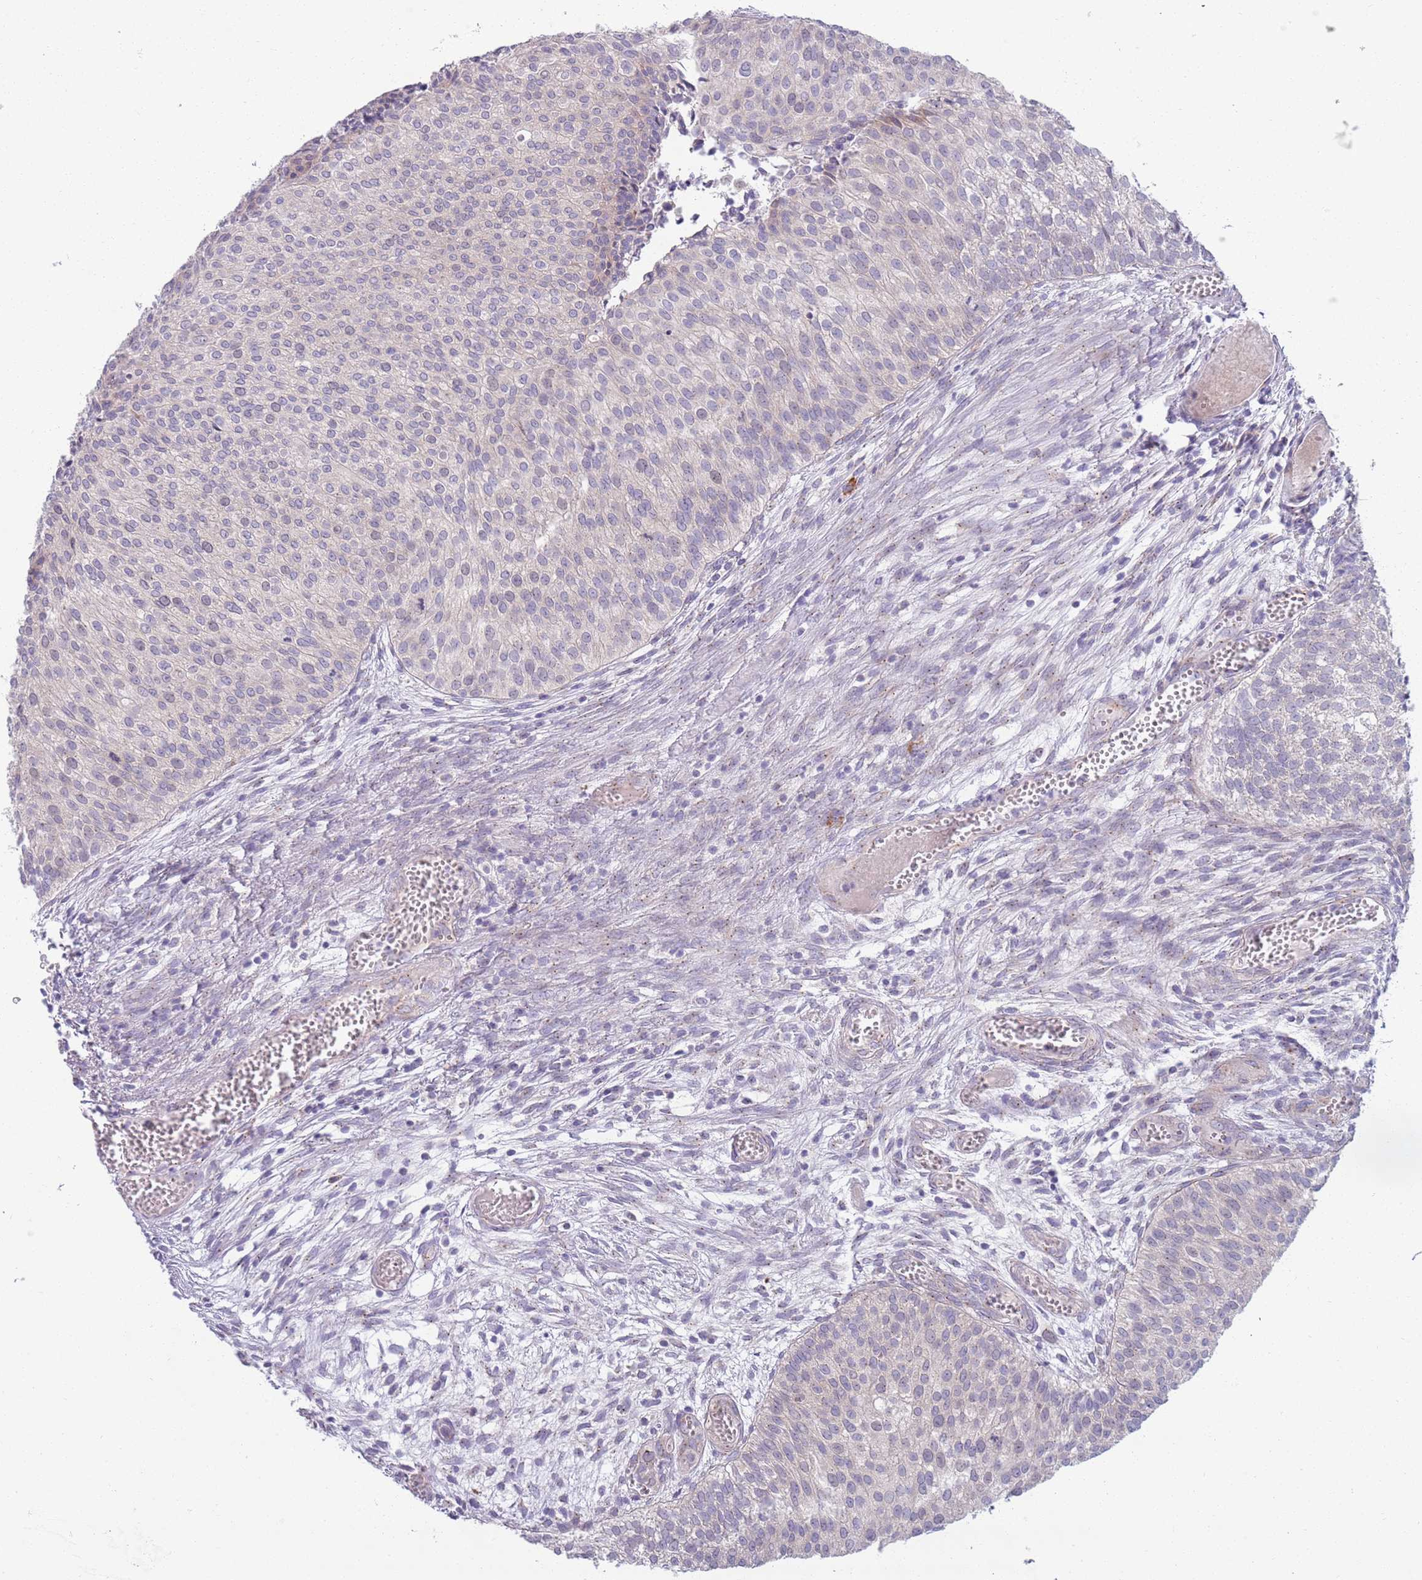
{"staining": {"intensity": "negative", "quantity": "none", "location": "none"}, "tissue": "urothelial cancer", "cell_type": "Tumor cells", "image_type": "cancer", "snomed": [{"axis": "morphology", "description": "Urothelial carcinoma, Low grade"}, {"axis": "topography", "description": "Urinary bladder"}], "caption": "The immunohistochemistry (IHC) micrograph has no significant staining in tumor cells of urothelial cancer tissue. The staining is performed using DAB (3,3'-diaminobenzidine) brown chromogen with nuclei counter-stained in using hematoxylin.", "gene": "LTB", "patient": {"sex": "male", "age": 84}}